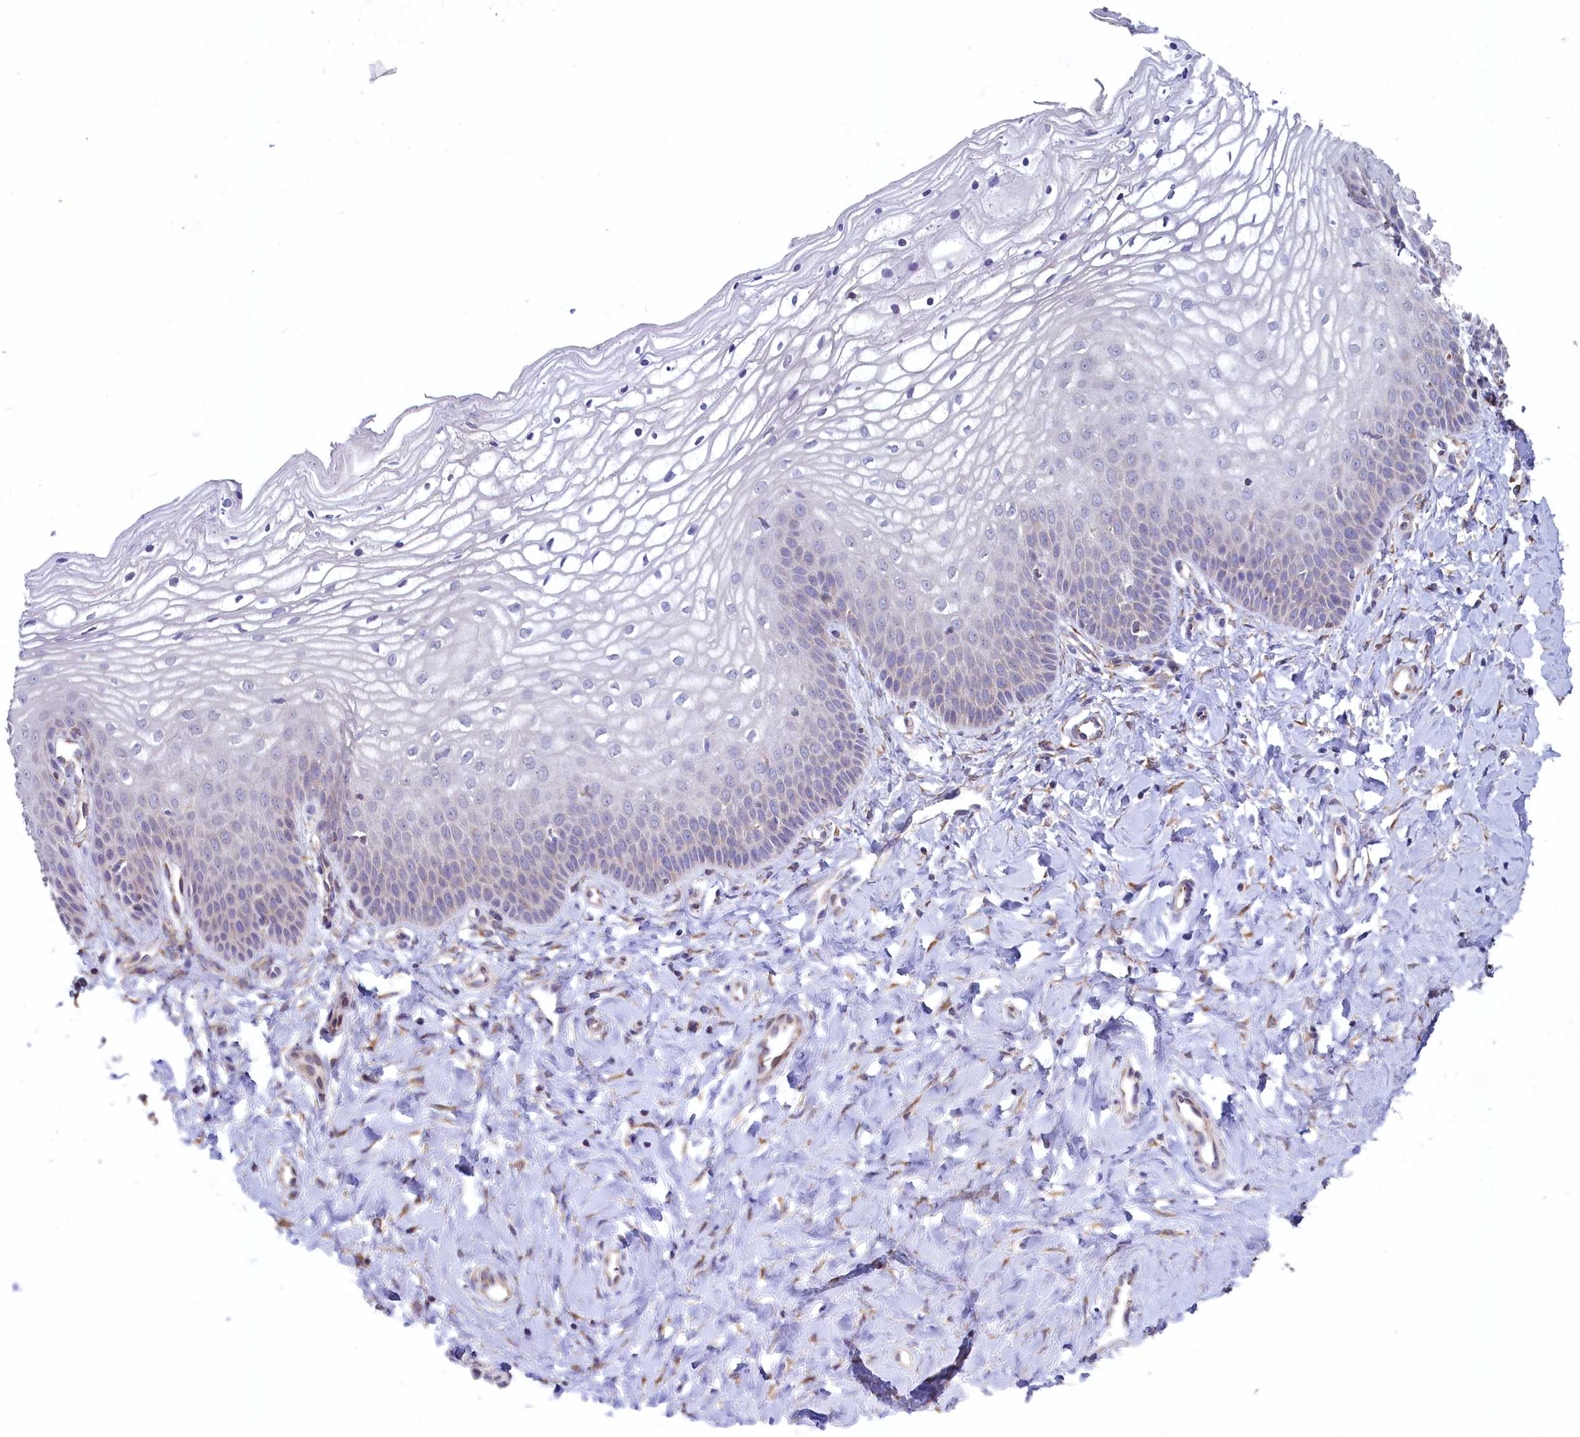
{"staining": {"intensity": "negative", "quantity": "none", "location": "none"}, "tissue": "vagina", "cell_type": "Squamous epithelial cells", "image_type": "normal", "snomed": [{"axis": "morphology", "description": "Normal tissue, NOS"}, {"axis": "topography", "description": "Vagina"}], "caption": "Immunohistochemistry (IHC) of normal vagina demonstrates no staining in squamous epithelial cells. (Brightfield microscopy of DAB IHC at high magnification).", "gene": "SPATA2L", "patient": {"sex": "female", "age": 68}}